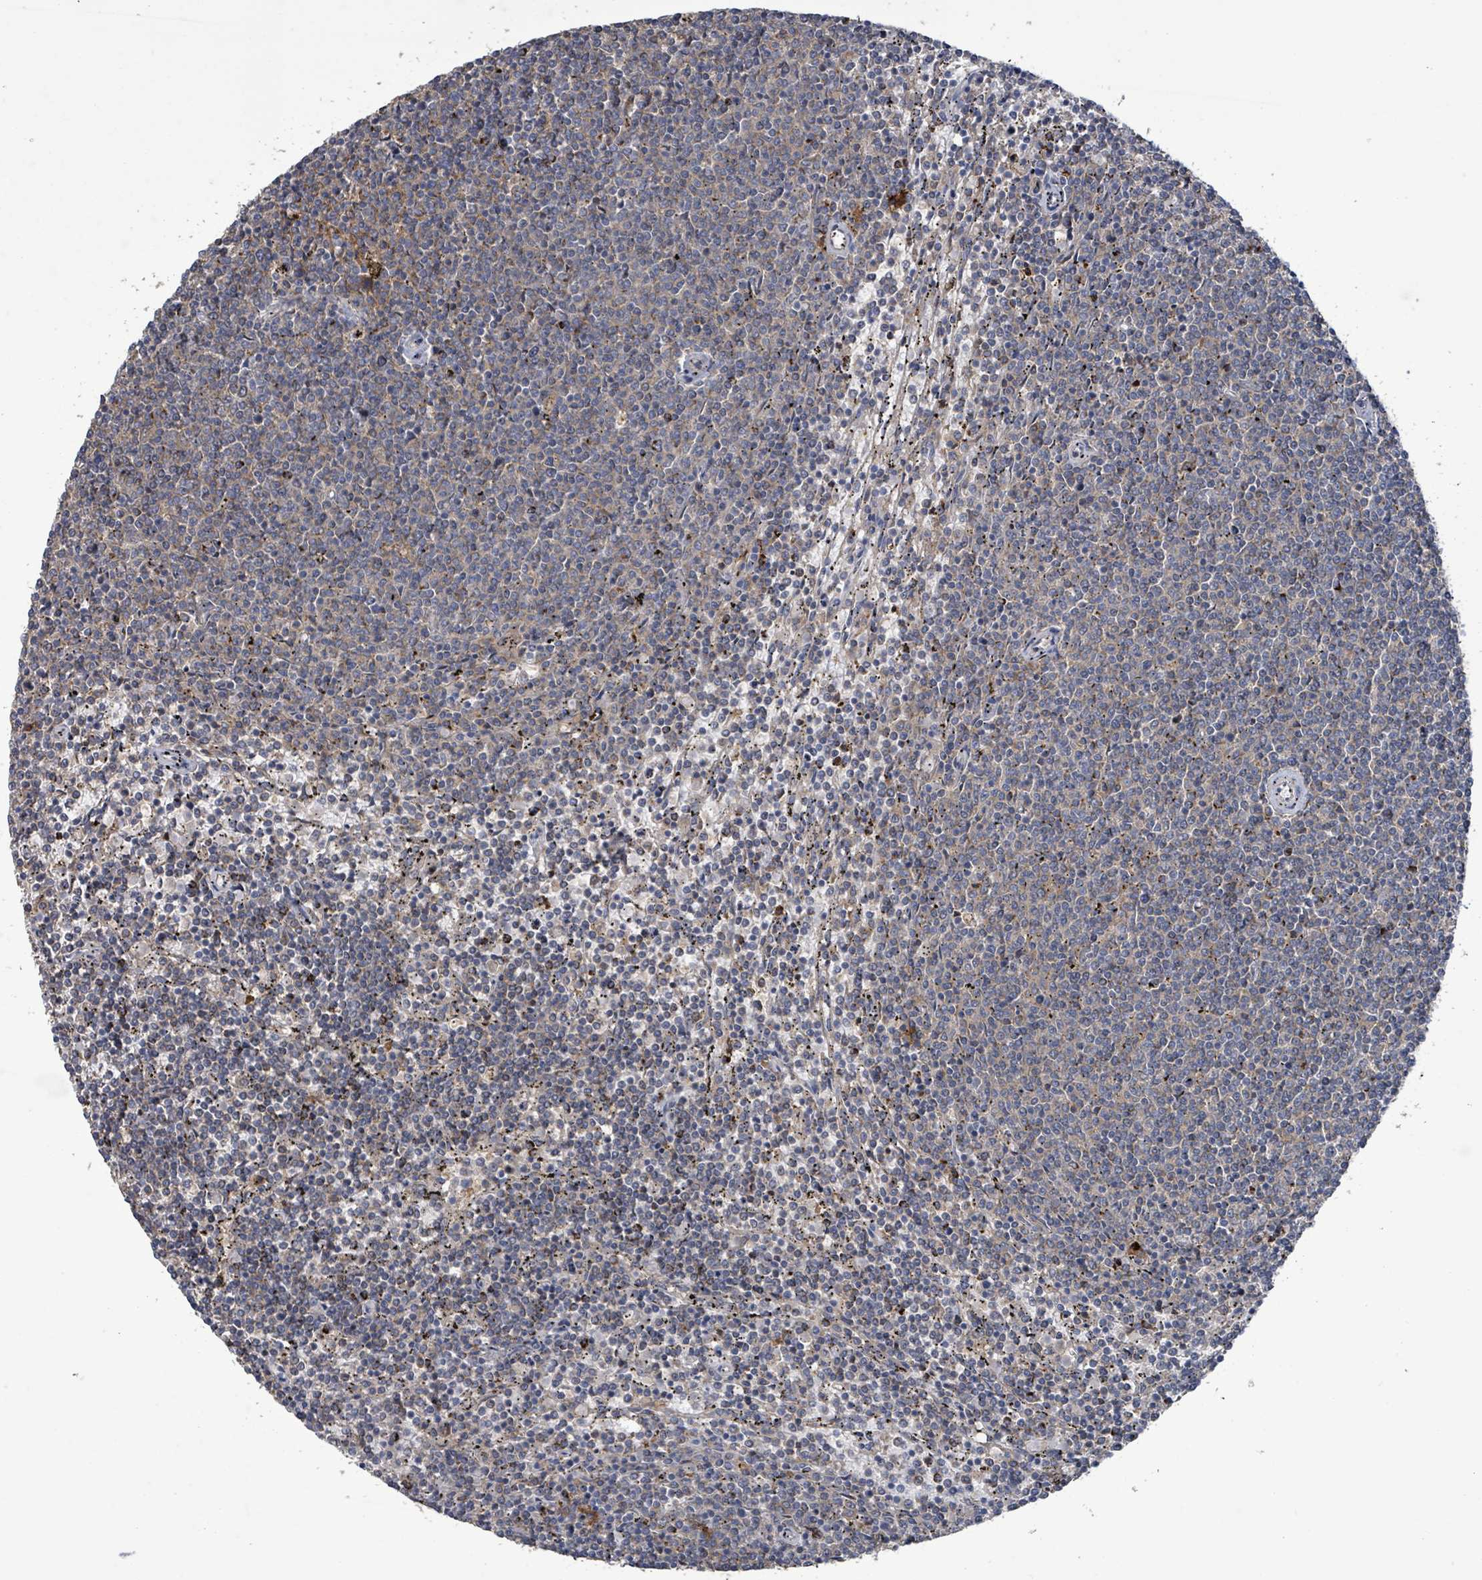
{"staining": {"intensity": "negative", "quantity": "none", "location": "none"}, "tissue": "lymphoma", "cell_type": "Tumor cells", "image_type": "cancer", "snomed": [{"axis": "morphology", "description": "Malignant lymphoma, non-Hodgkin's type, Low grade"}, {"axis": "topography", "description": "Spleen"}], "caption": "Tumor cells show no significant staining in low-grade malignant lymphoma, non-Hodgkin's type.", "gene": "PLAAT1", "patient": {"sex": "female", "age": 50}}